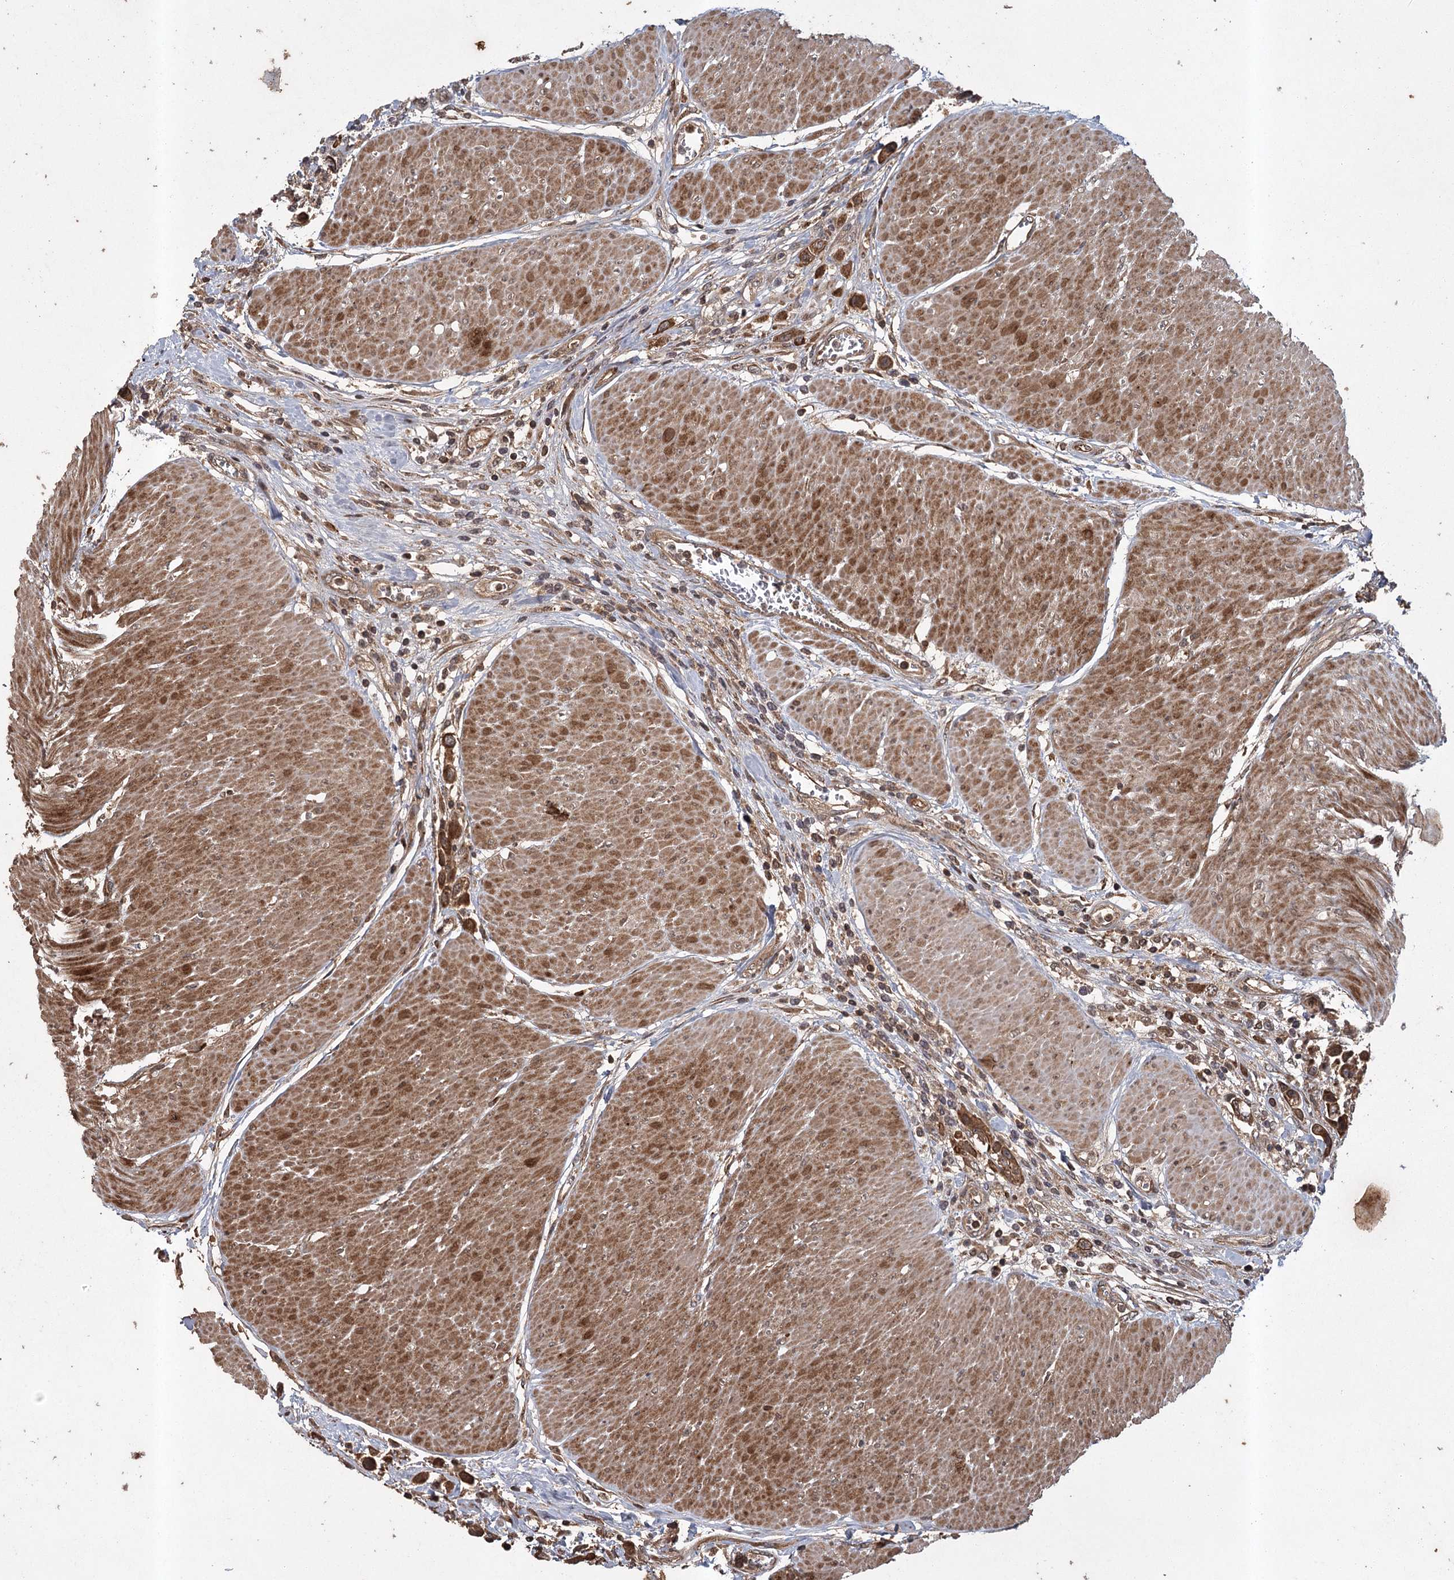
{"staining": {"intensity": "strong", "quantity": ">75%", "location": "cytoplasmic/membranous"}, "tissue": "urothelial cancer", "cell_type": "Tumor cells", "image_type": "cancer", "snomed": [{"axis": "morphology", "description": "Urothelial carcinoma, High grade"}, {"axis": "topography", "description": "Urinary bladder"}], "caption": "Brown immunohistochemical staining in human urothelial carcinoma (high-grade) reveals strong cytoplasmic/membranous positivity in about >75% of tumor cells.", "gene": "RPAP3", "patient": {"sex": "male", "age": 50}}